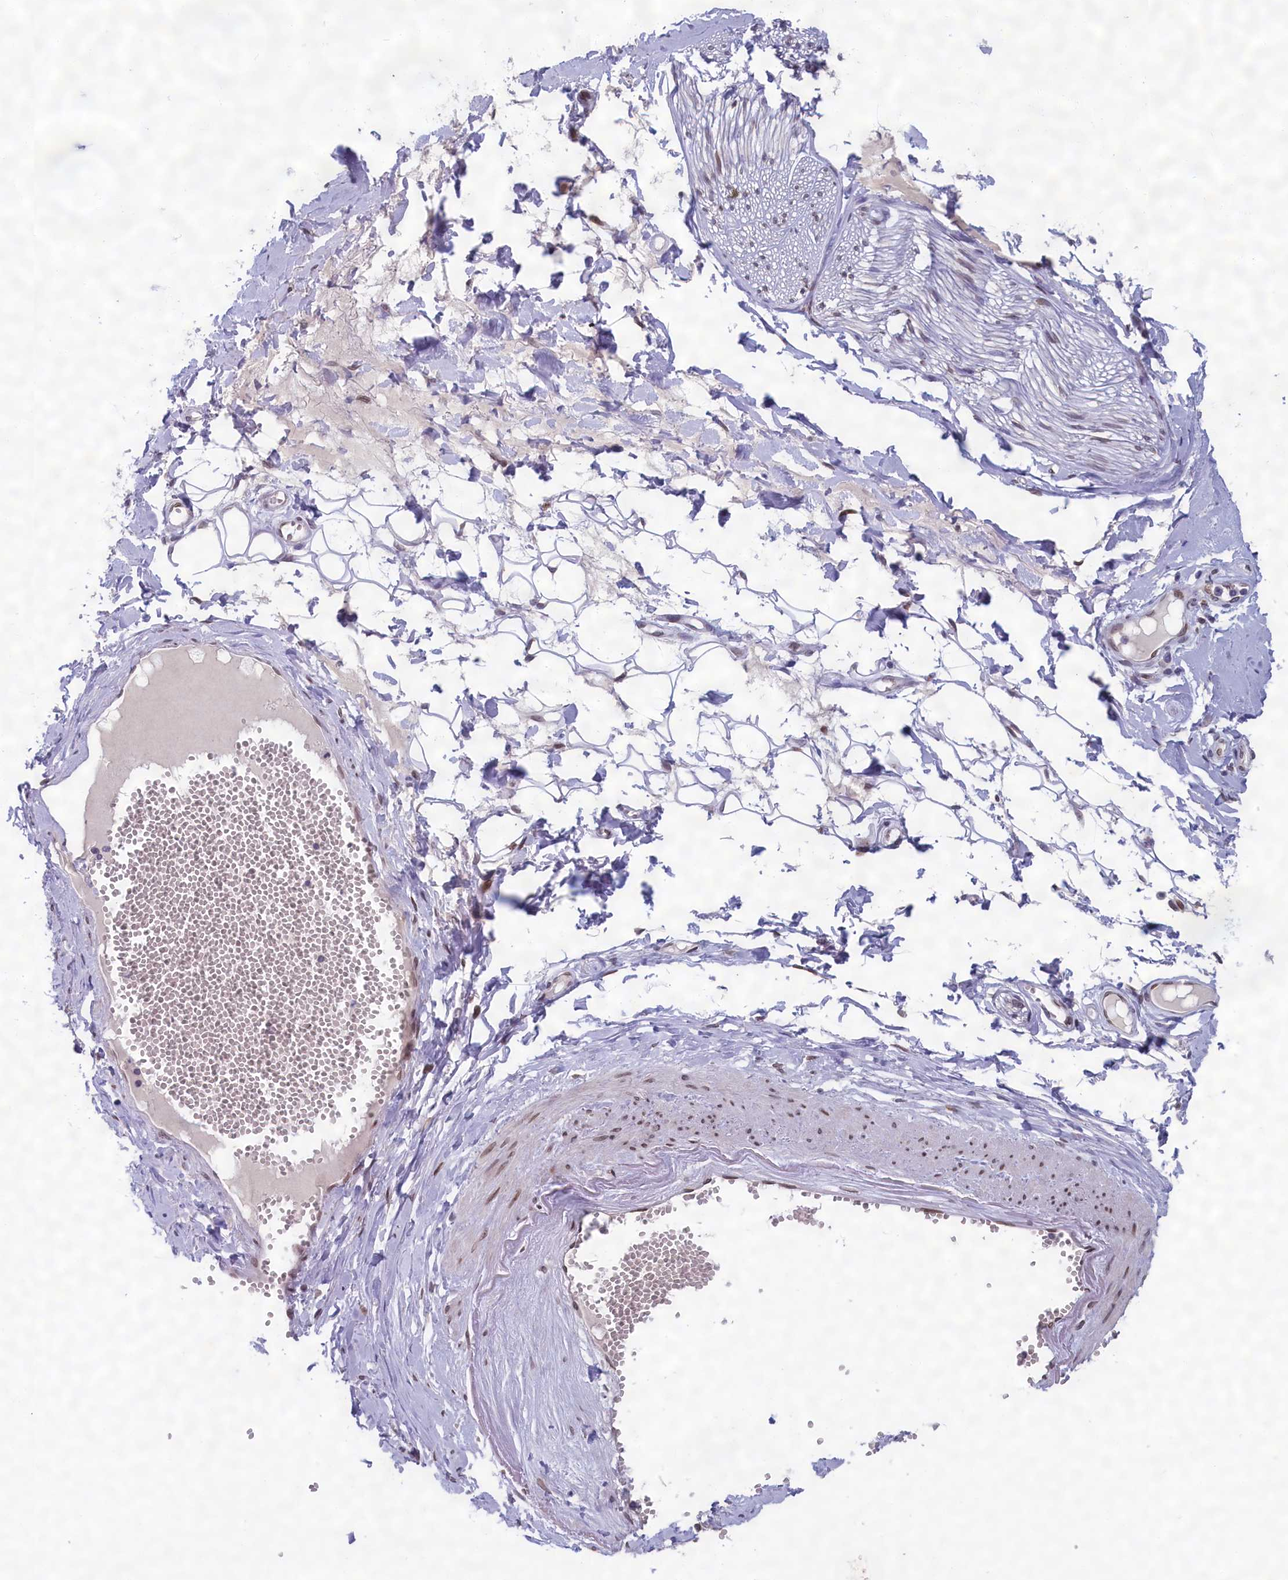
{"staining": {"intensity": "negative", "quantity": "none", "location": "none"}, "tissue": "adipose tissue", "cell_type": "Adipocytes", "image_type": "normal", "snomed": [{"axis": "morphology", "description": "Normal tissue, NOS"}, {"axis": "morphology", "description": "Inflammation, NOS"}, {"axis": "topography", "description": "Salivary gland"}, {"axis": "topography", "description": "Peripheral nerve tissue"}], "caption": "IHC micrograph of normal adipose tissue: adipose tissue stained with DAB (3,3'-diaminobenzidine) displays no significant protein positivity in adipocytes.", "gene": "GPSM1", "patient": {"sex": "female", "age": 75}}